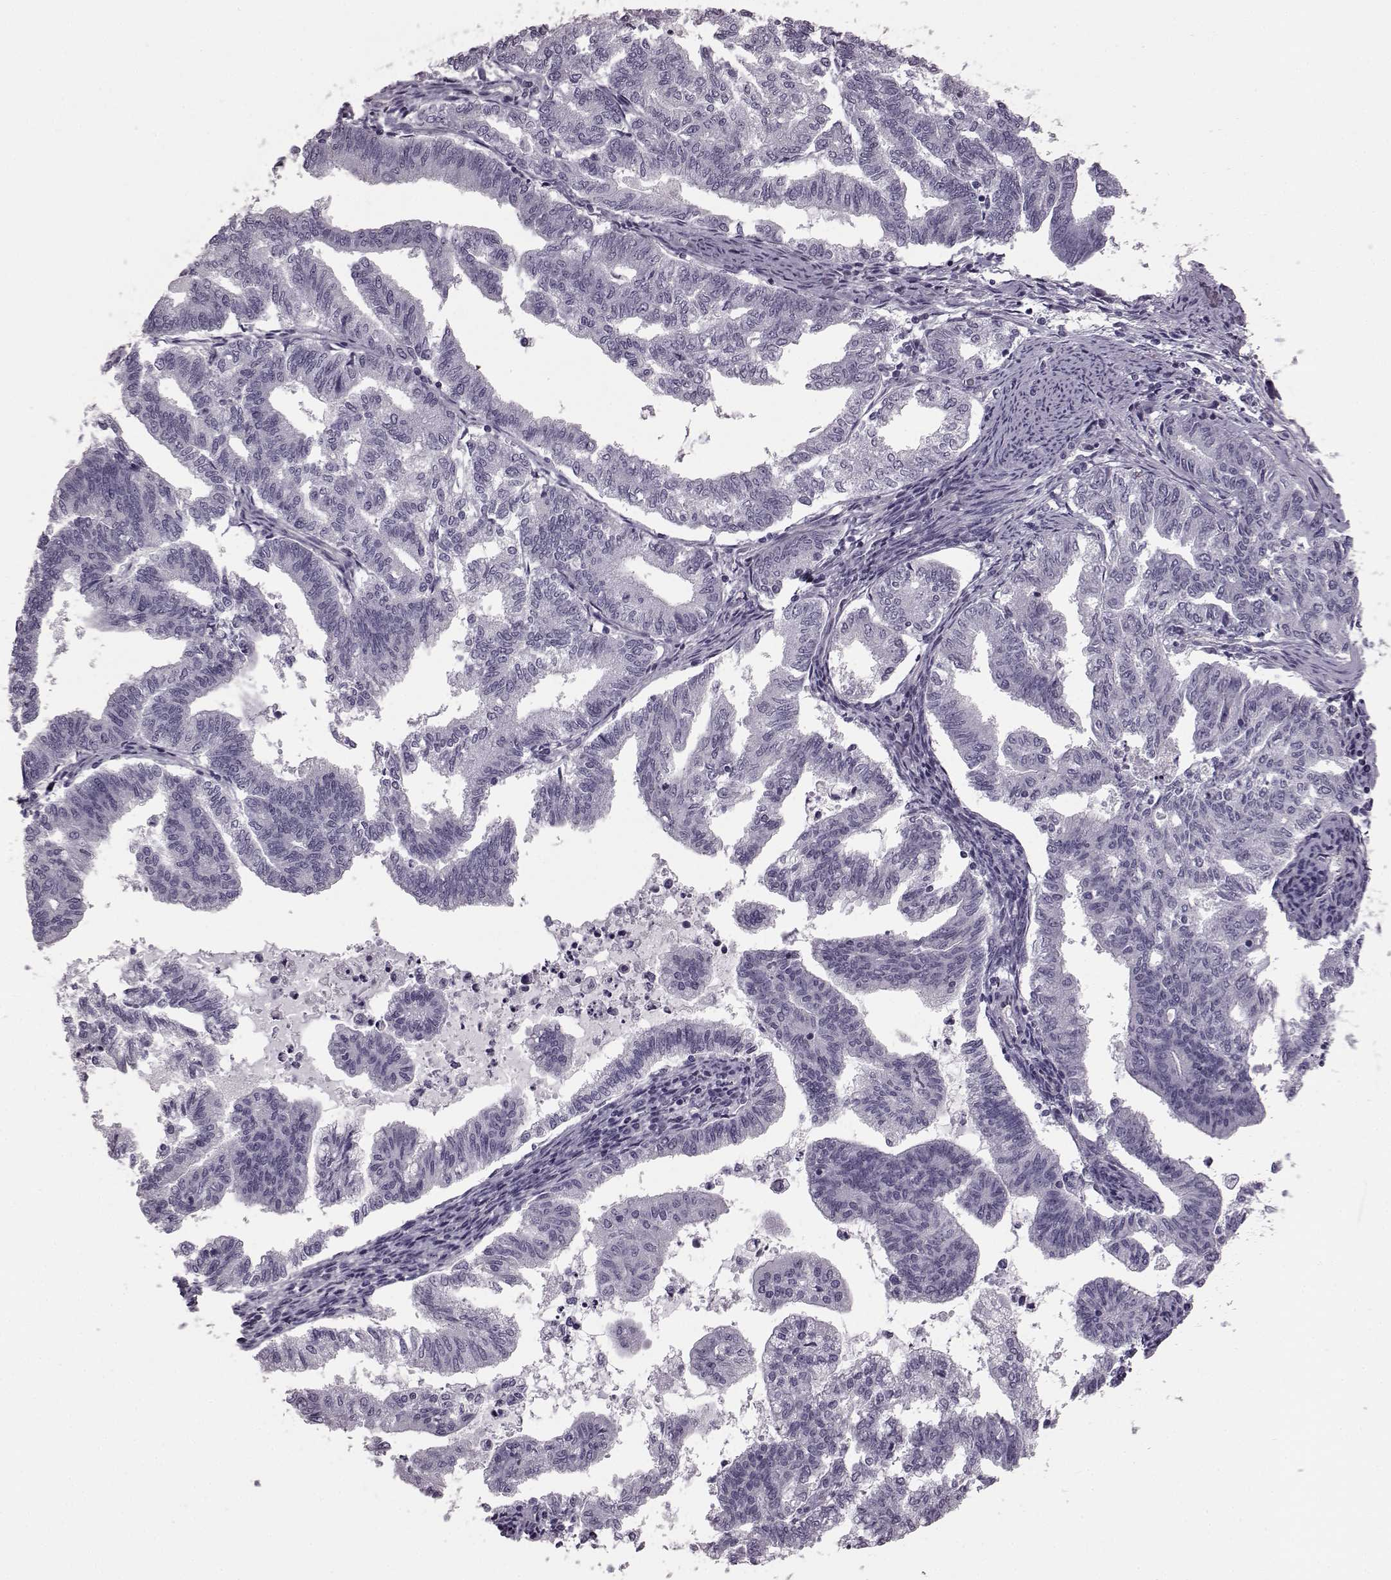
{"staining": {"intensity": "negative", "quantity": "none", "location": "none"}, "tissue": "endometrial cancer", "cell_type": "Tumor cells", "image_type": "cancer", "snomed": [{"axis": "morphology", "description": "Adenocarcinoma, NOS"}, {"axis": "topography", "description": "Endometrium"}], "caption": "A high-resolution photomicrograph shows IHC staining of adenocarcinoma (endometrial), which shows no significant staining in tumor cells. (IHC, brightfield microscopy, high magnification).", "gene": "SNTG1", "patient": {"sex": "female", "age": 79}}